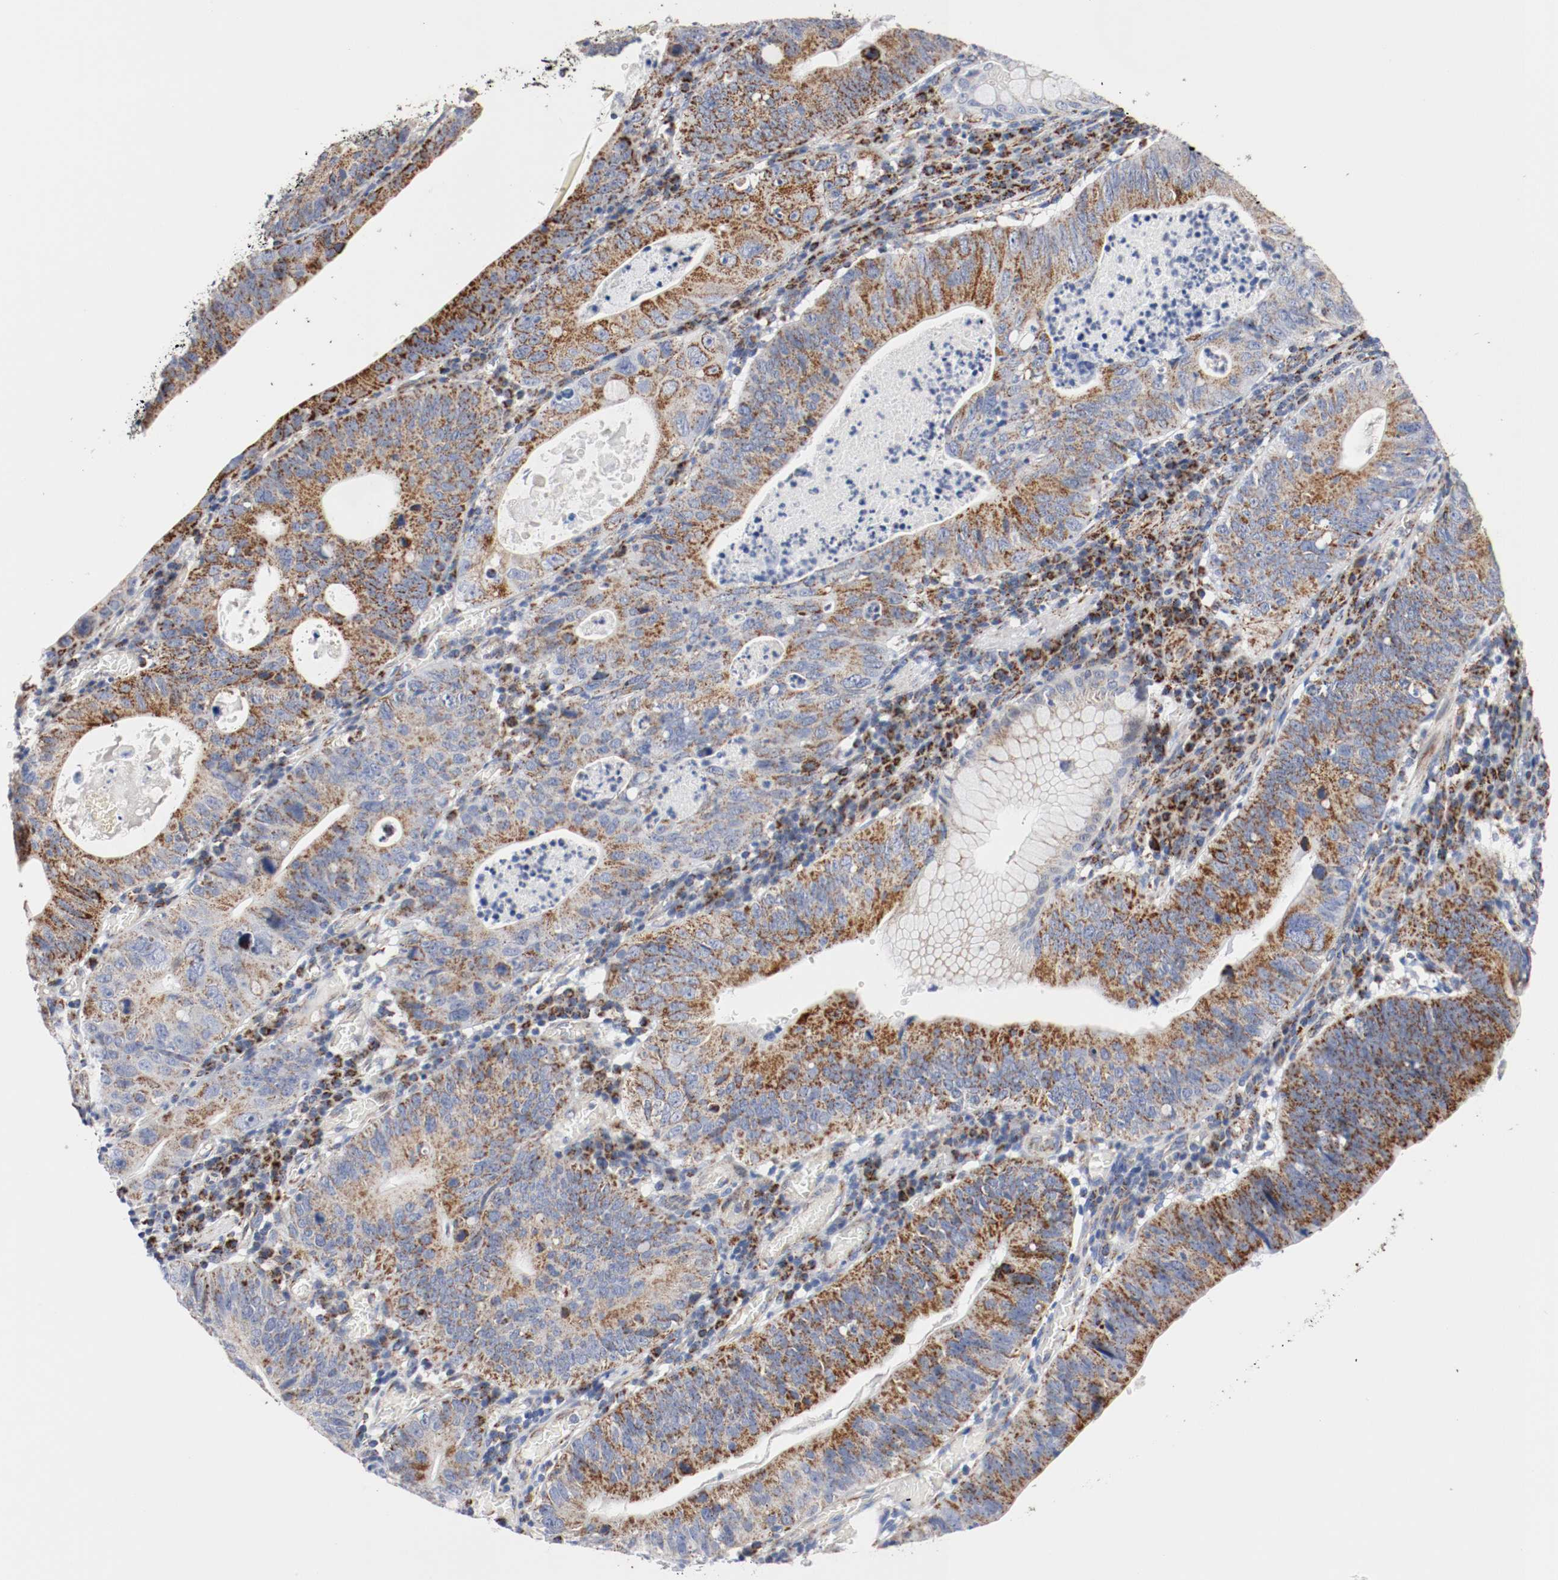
{"staining": {"intensity": "moderate", "quantity": ">75%", "location": "cytoplasmic/membranous"}, "tissue": "stomach cancer", "cell_type": "Tumor cells", "image_type": "cancer", "snomed": [{"axis": "morphology", "description": "Adenocarcinoma, NOS"}, {"axis": "topography", "description": "Stomach"}], "caption": "This is a histology image of IHC staining of stomach cancer, which shows moderate expression in the cytoplasmic/membranous of tumor cells.", "gene": "TUBD1", "patient": {"sex": "male", "age": 59}}